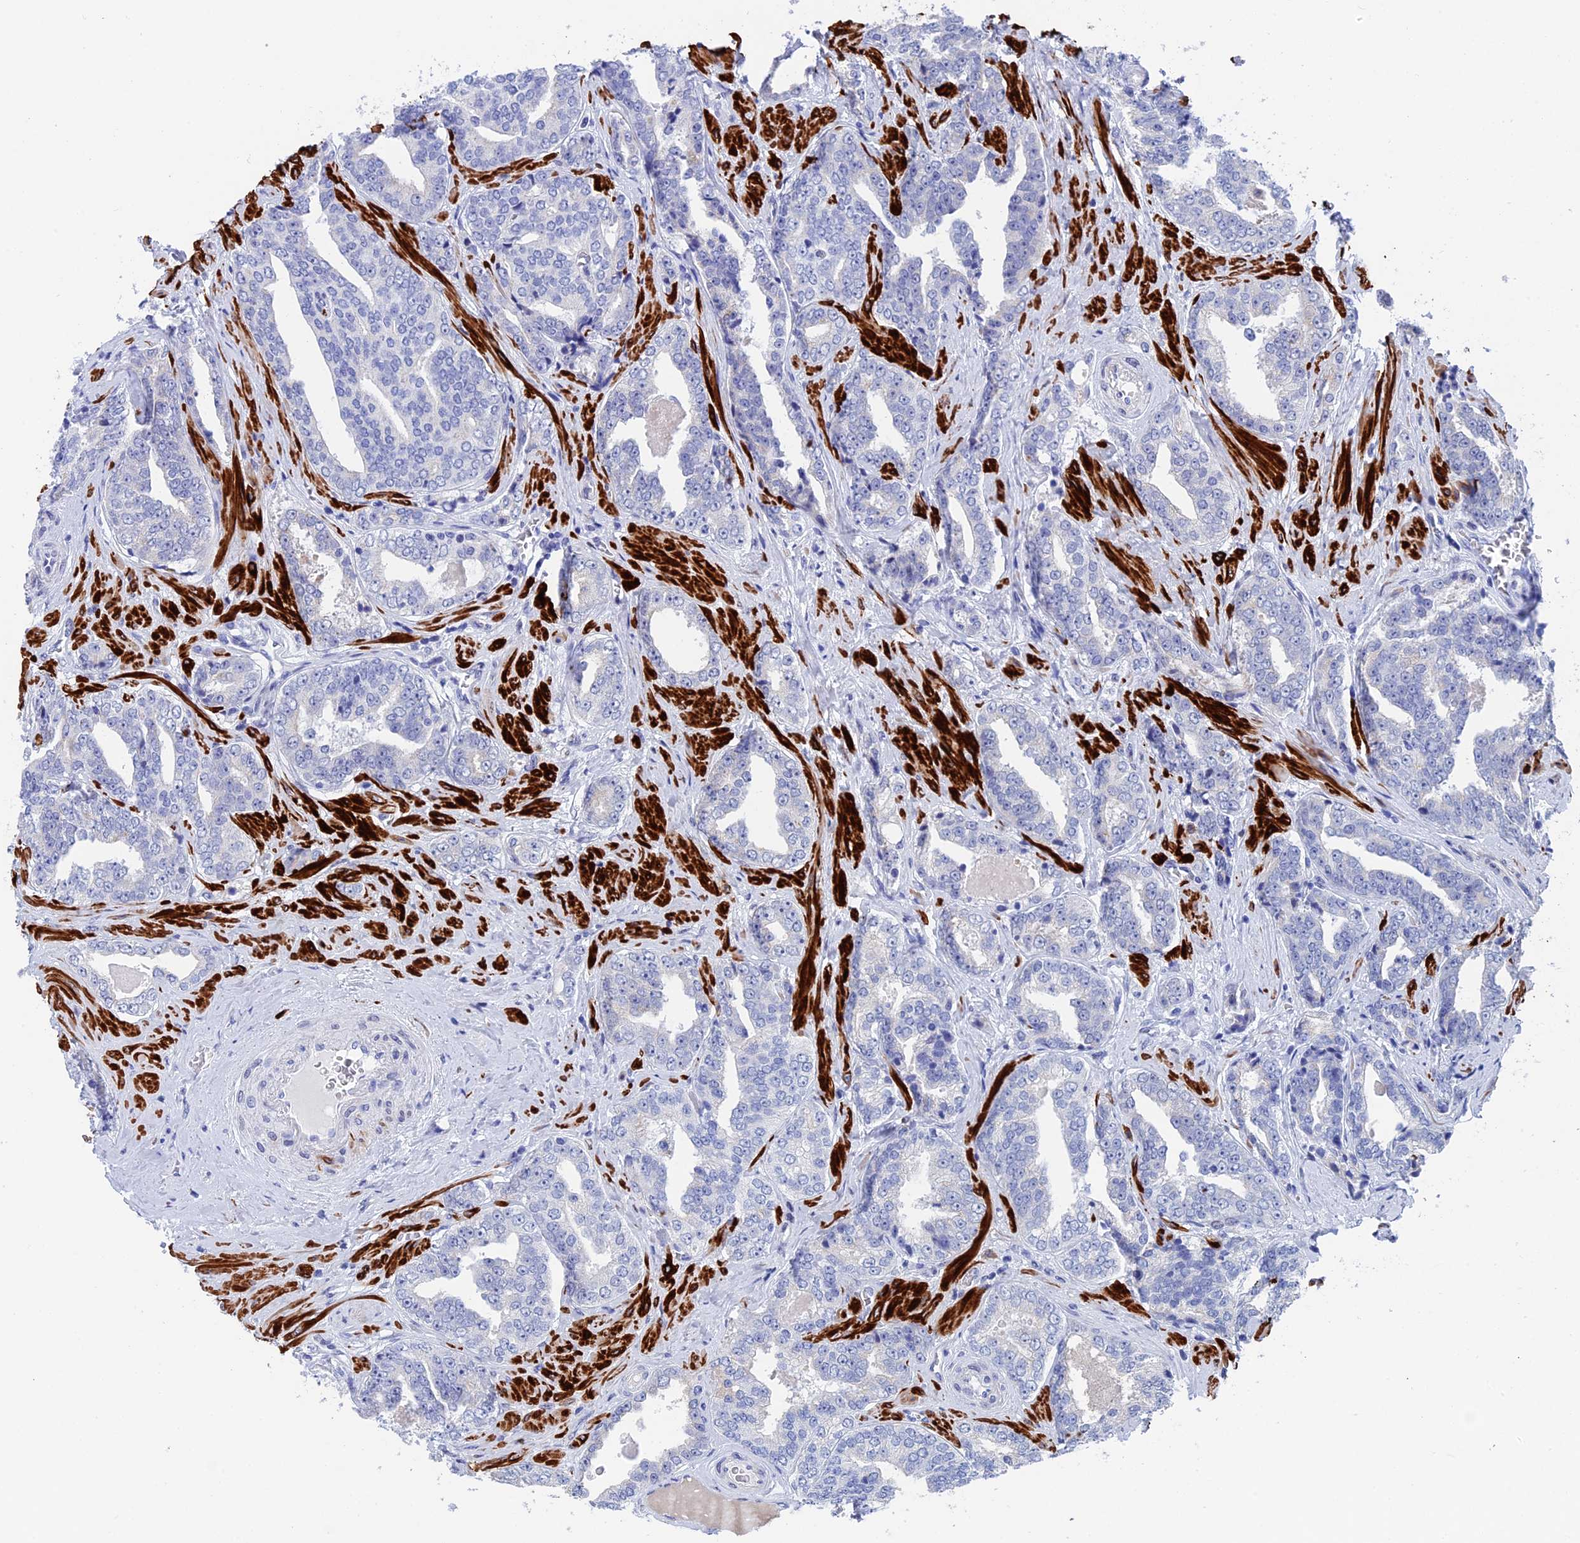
{"staining": {"intensity": "negative", "quantity": "none", "location": "none"}, "tissue": "prostate cancer", "cell_type": "Tumor cells", "image_type": "cancer", "snomed": [{"axis": "morphology", "description": "Adenocarcinoma, High grade"}, {"axis": "topography", "description": "Prostate"}], "caption": "High-grade adenocarcinoma (prostate) was stained to show a protein in brown. There is no significant positivity in tumor cells. (DAB (3,3'-diaminobenzidine) immunohistochemistry visualized using brightfield microscopy, high magnification).", "gene": "WDR83", "patient": {"sex": "male", "age": 67}}